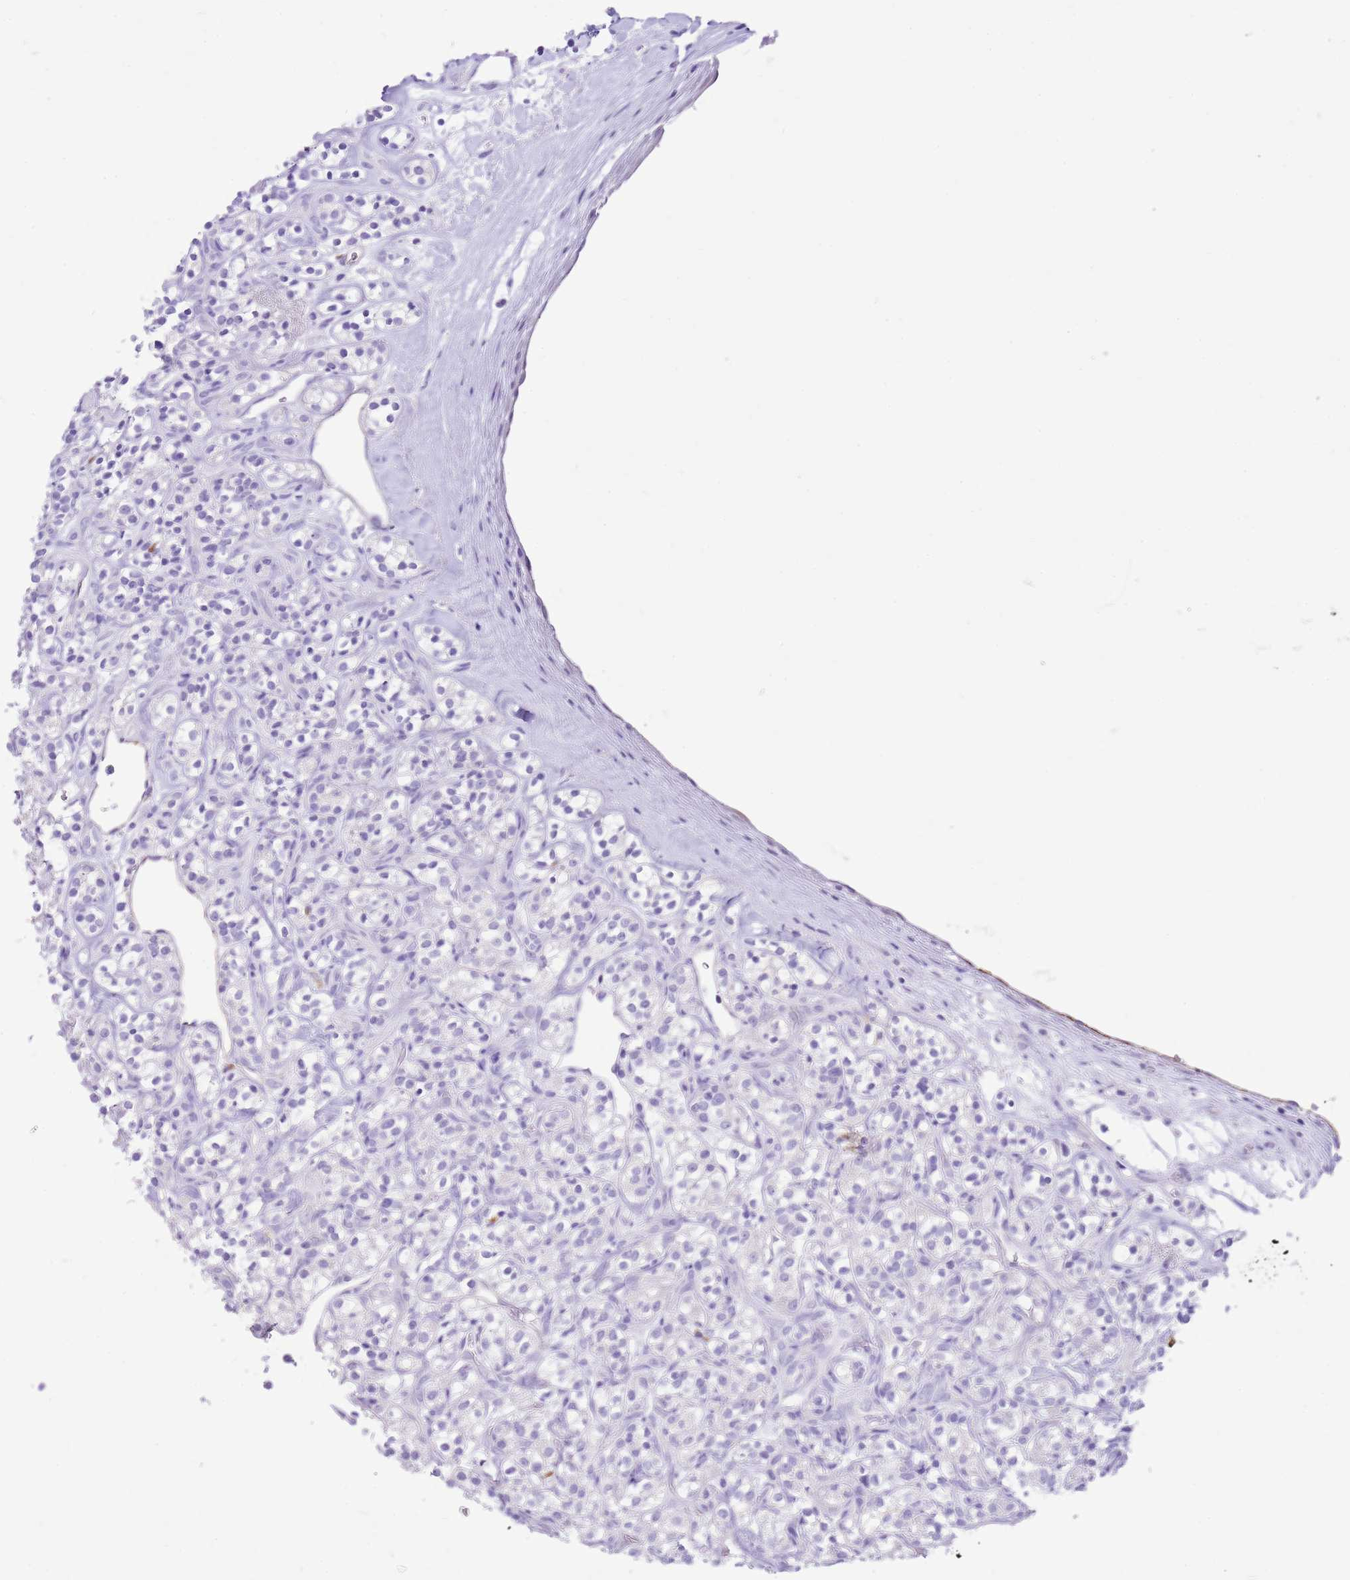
{"staining": {"intensity": "negative", "quantity": "none", "location": "none"}, "tissue": "renal cancer", "cell_type": "Tumor cells", "image_type": "cancer", "snomed": [{"axis": "morphology", "description": "Adenocarcinoma, NOS"}, {"axis": "topography", "description": "Kidney"}], "caption": "Tumor cells show no significant expression in renal adenocarcinoma.", "gene": "AAR2", "patient": {"sex": "male", "age": 77}}